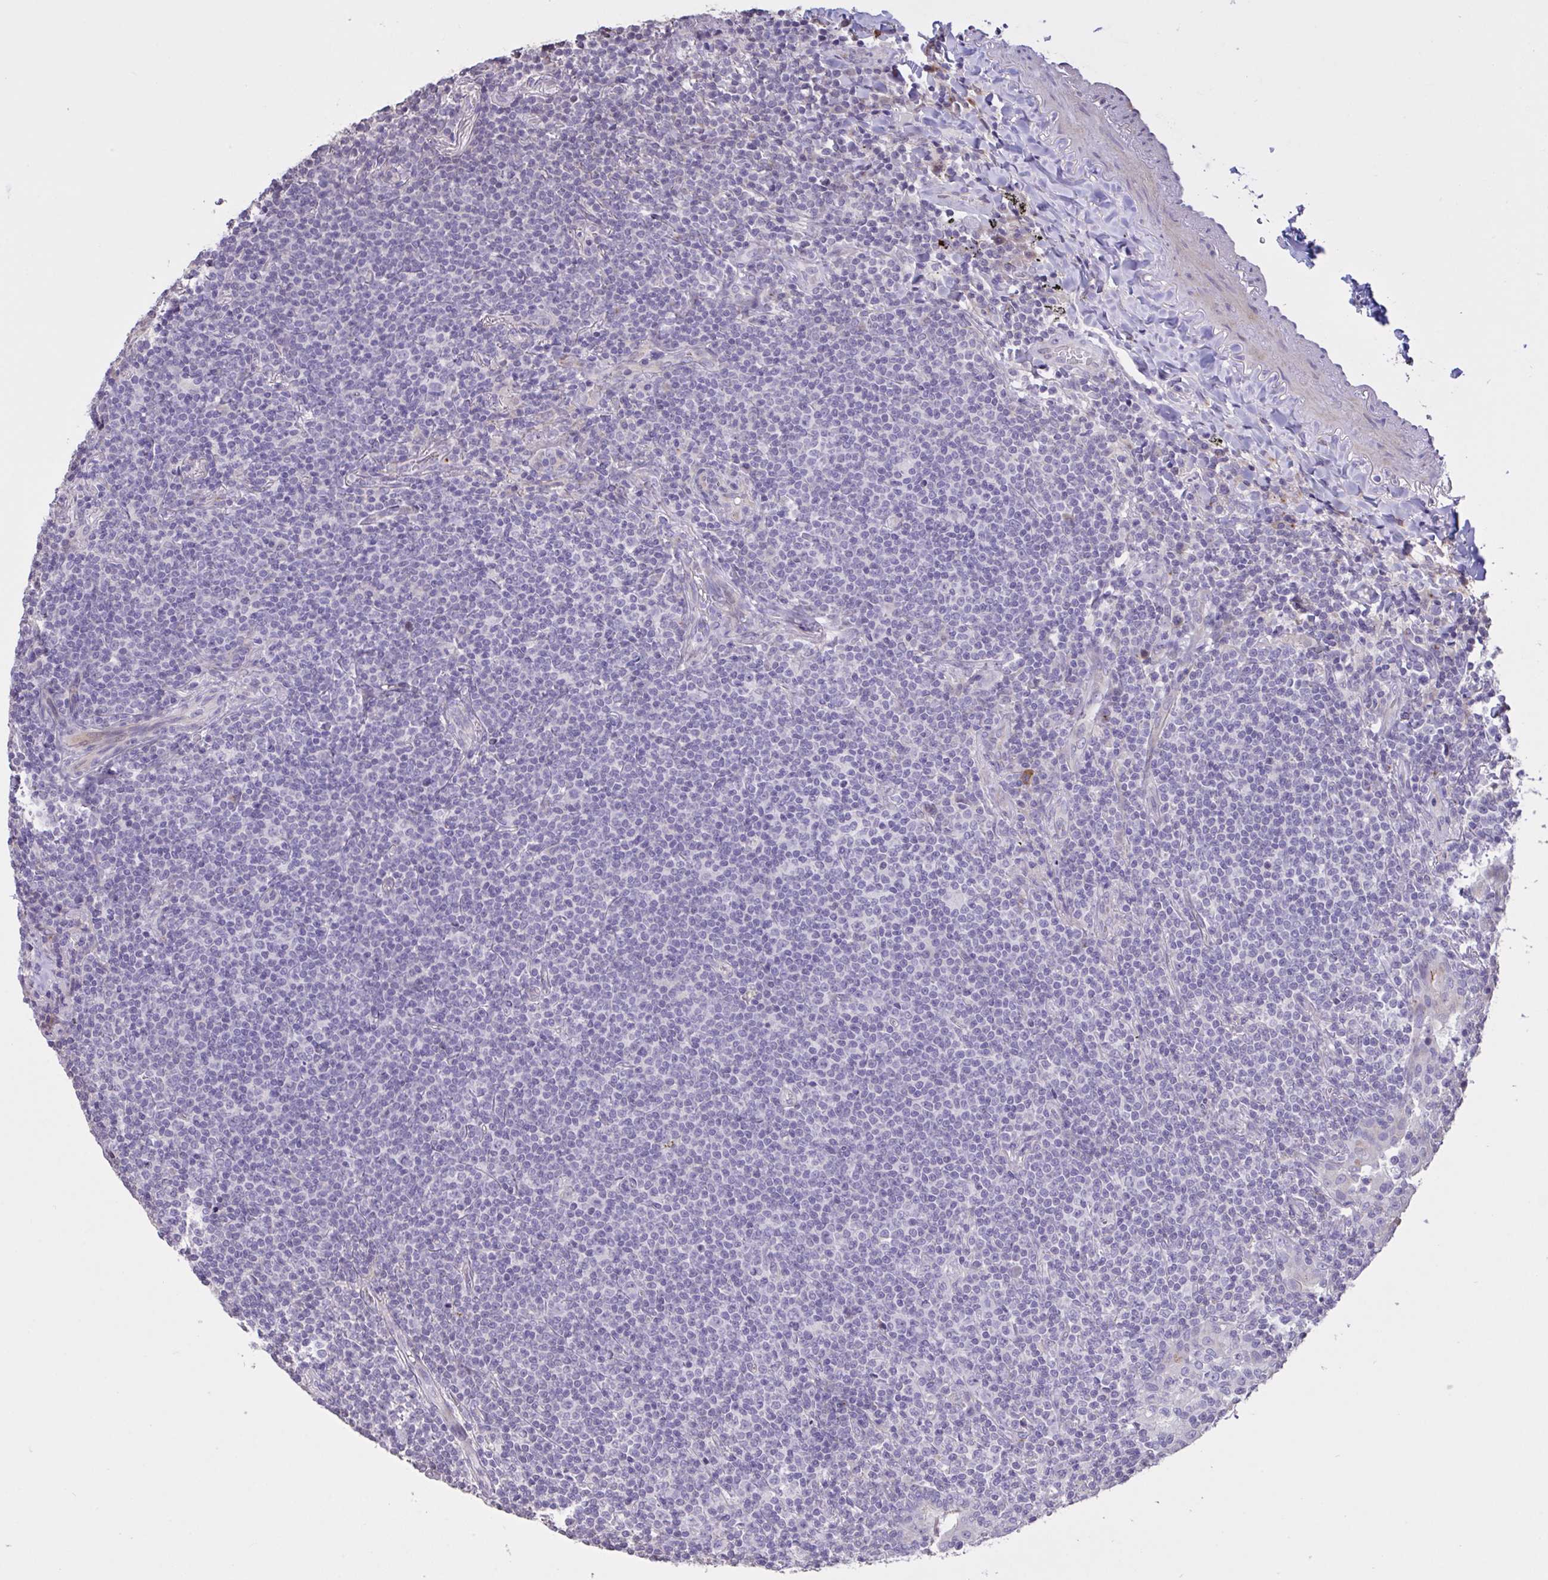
{"staining": {"intensity": "negative", "quantity": "none", "location": "none"}, "tissue": "lymphoma", "cell_type": "Tumor cells", "image_type": "cancer", "snomed": [{"axis": "morphology", "description": "Malignant lymphoma, non-Hodgkin's type, Low grade"}, {"axis": "topography", "description": "Lung"}], "caption": "This is a image of immunohistochemistry (IHC) staining of lymphoma, which shows no staining in tumor cells. (Brightfield microscopy of DAB immunohistochemistry (IHC) at high magnification).", "gene": "MRGPRX2", "patient": {"sex": "female", "age": 71}}